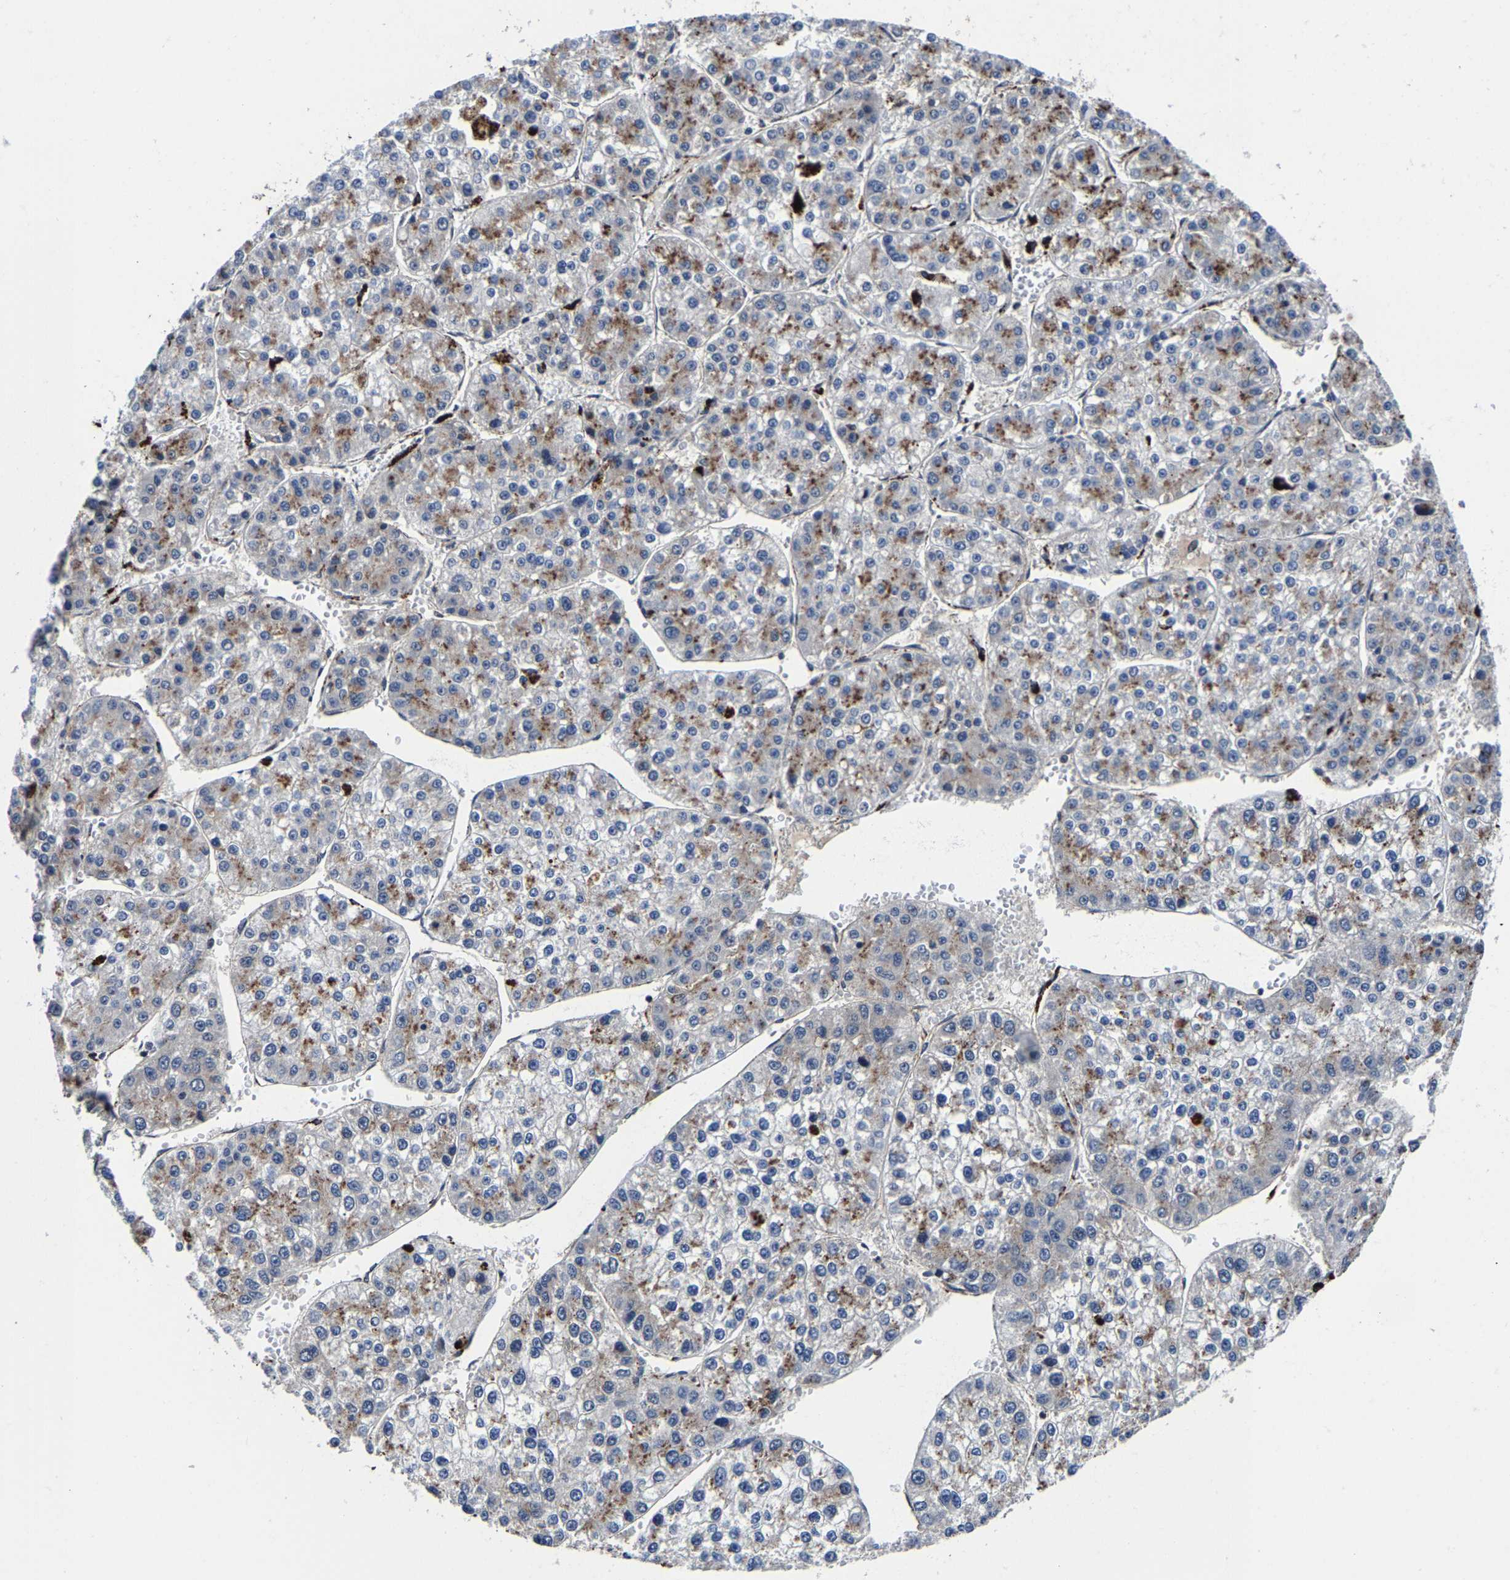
{"staining": {"intensity": "weak", "quantity": "<25%", "location": "cytoplasmic/membranous"}, "tissue": "liver cancer", "cell_type": "Tumor cells", "image_type": "cancer", "snomed": [{"axis": "morphology", "description": "Carcinoma, Hepatocellular, NOS"}, {"axis": "topography", "description": "Liver"}], "caption": "DAB (3,3'-diaminobenzidine) immunohistochemical staining of hepatocellular carcinoma (liver) displays no significant staining in tumor cells. (DAB IHC visualized using brightfield microscopy, high magnification).", "gene": "ZCCHC7", "patient": {"sex": "female", "age": 73}}